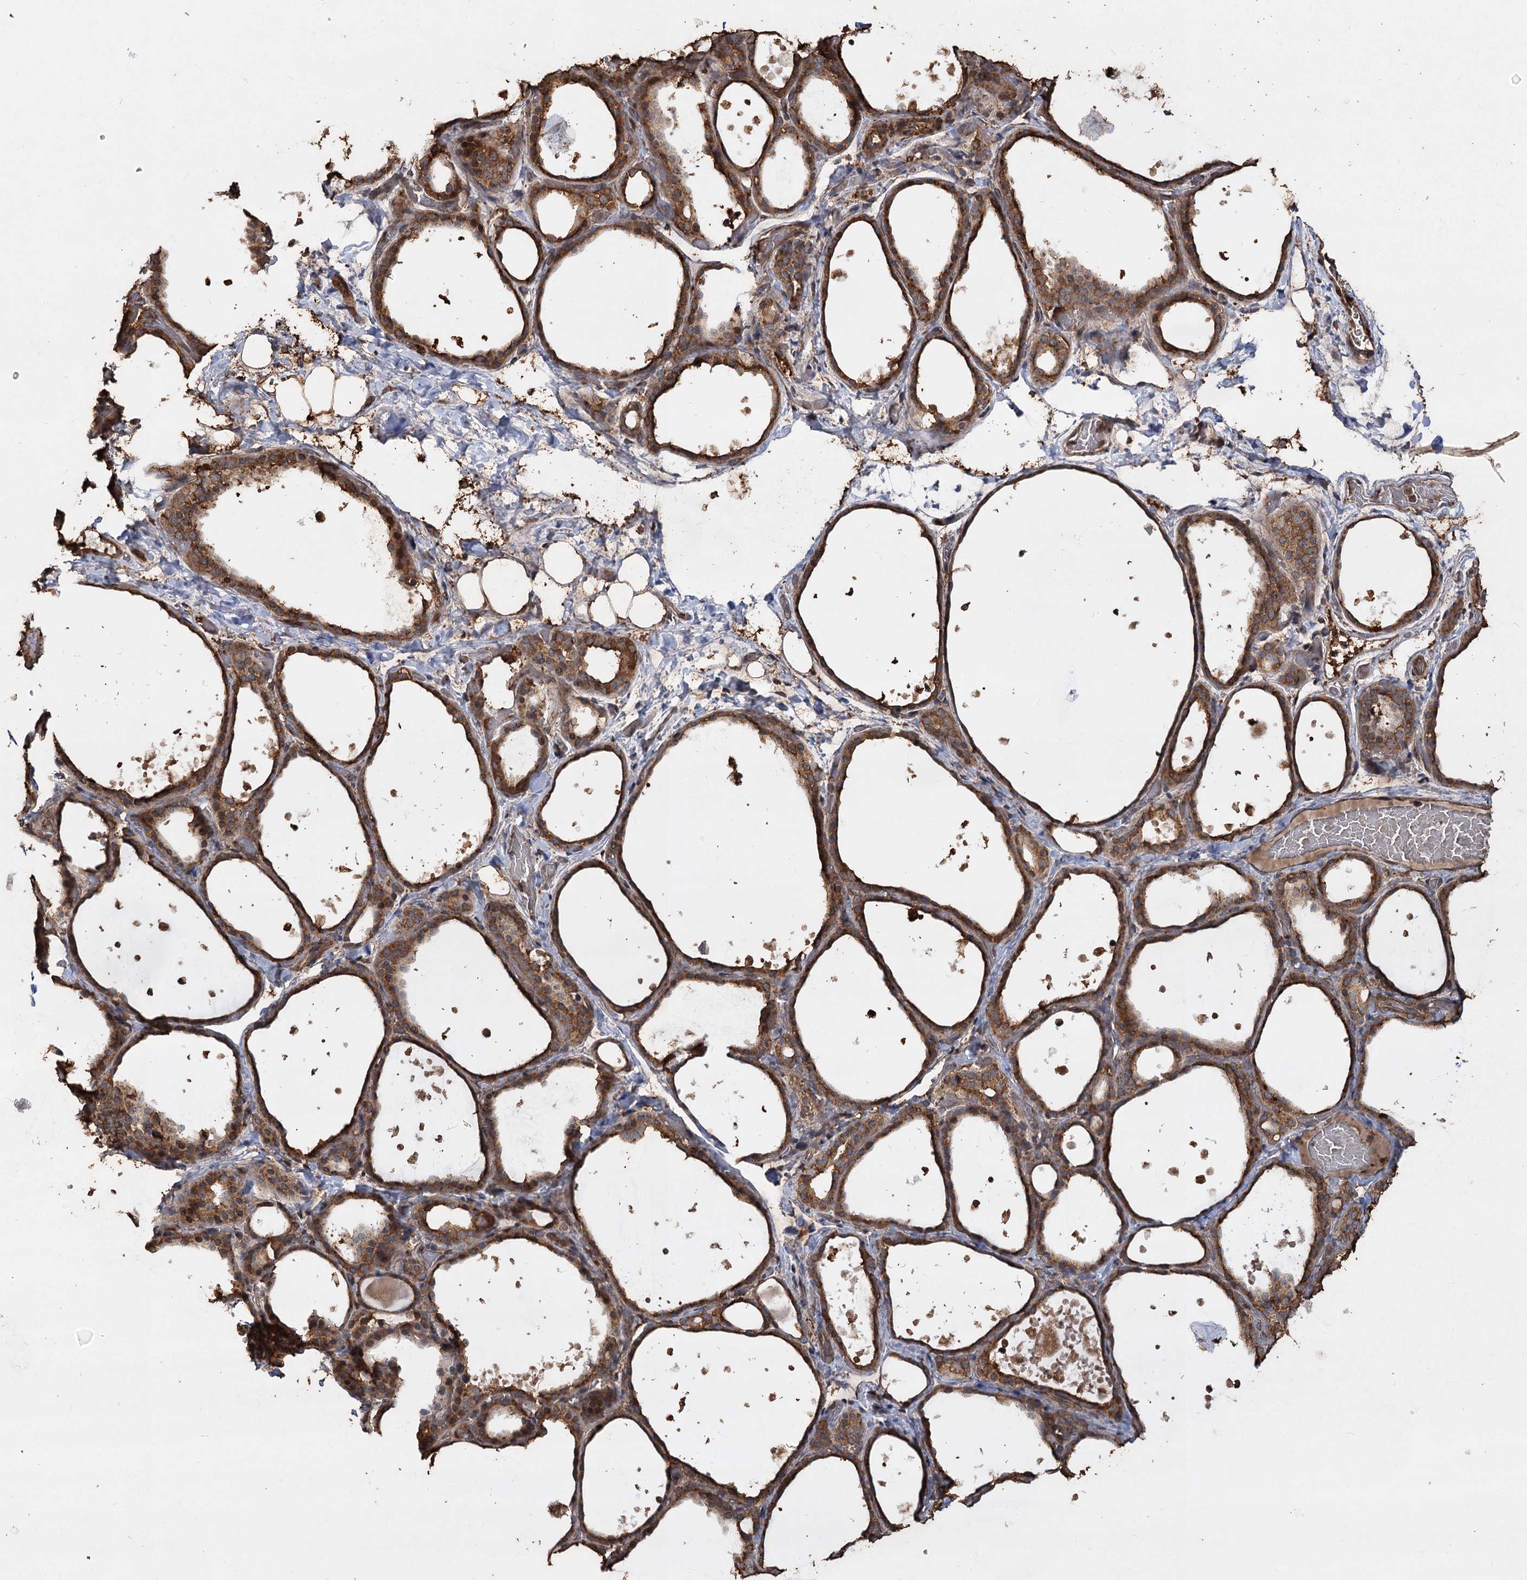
{"staining": {"intensity": "strong", "quantity": ">75%", "location": "cytoplasmic/membranous"}, "tissue": "thyroid gland", "cell_type": "Glandular cells", "image_type": "normal", "snomed": [{"axis": "morphology", "description": "Normal tissue, NOS"}, {"axis": "topography", "description": "Thyroid gland"}], "caption": "Immunohistochemistry histopathology image of benign thyroid gland: human thyroid gland stained using IHC reveals high levels of strong protein expression localized specifically in the cytoplasmic/membranous of glandular cells, appearing as a cytoplasmic/membranous brown color.", "gene": "PIK3C2A", "patient": {"sex": "female", "age": 44}}